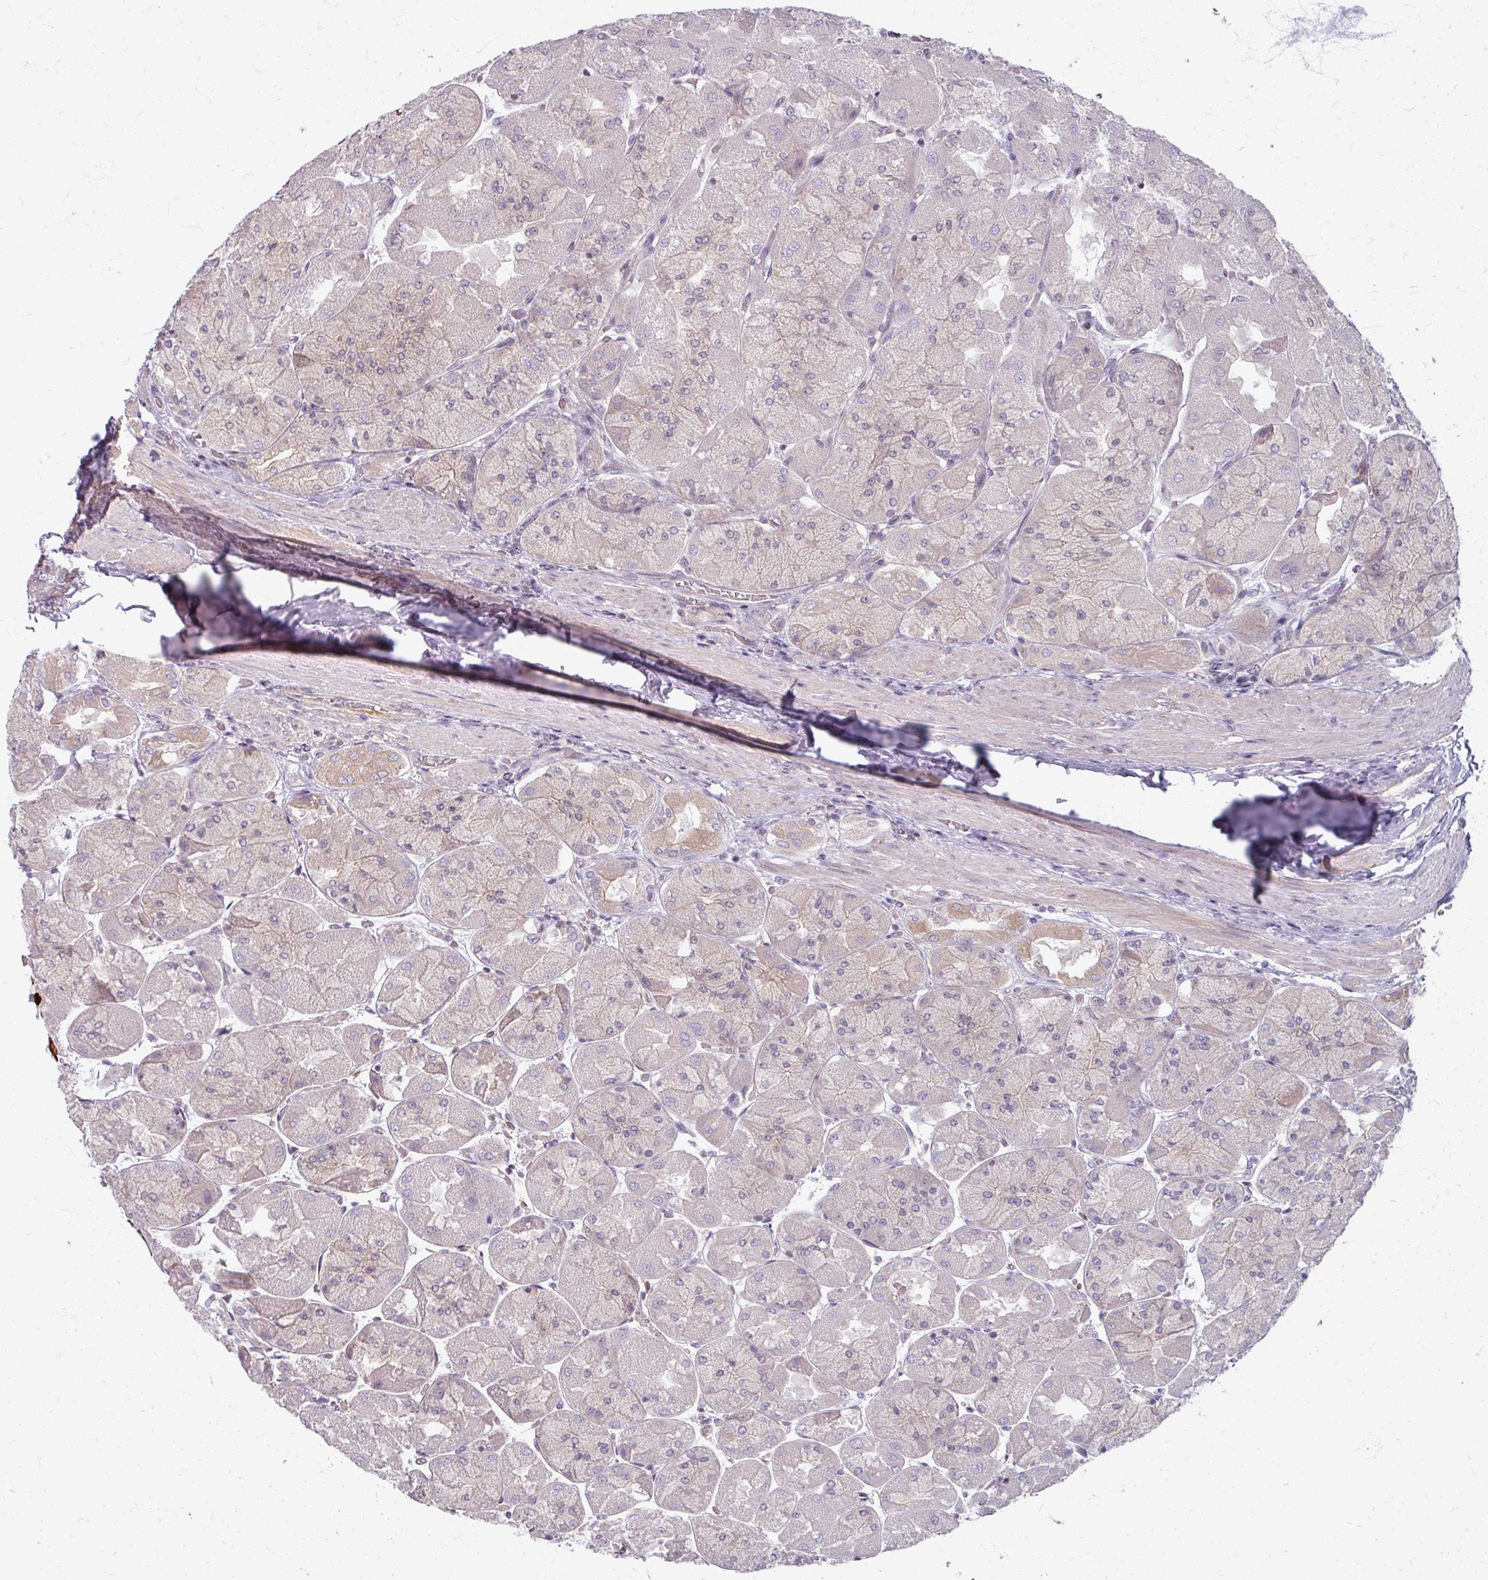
{"staining": {"intensity": "weak", "quantity": "<25%", "location": "cytoplasmic/membranous"}, "tissue": "stomach", "cell_type": "Glandular cells", "image_type": "normal", "snomed": [{"axis": "morphology", "description": "Normal tissue, NOS"}, {"axis": "topography", "description": "Stomach"}], "caption": "A micrograph of stomach stained for a protein reveals no brown staining in glandular cells.", "gene": "TTLL7", "patient": {"sex": "female", "age": 61}}